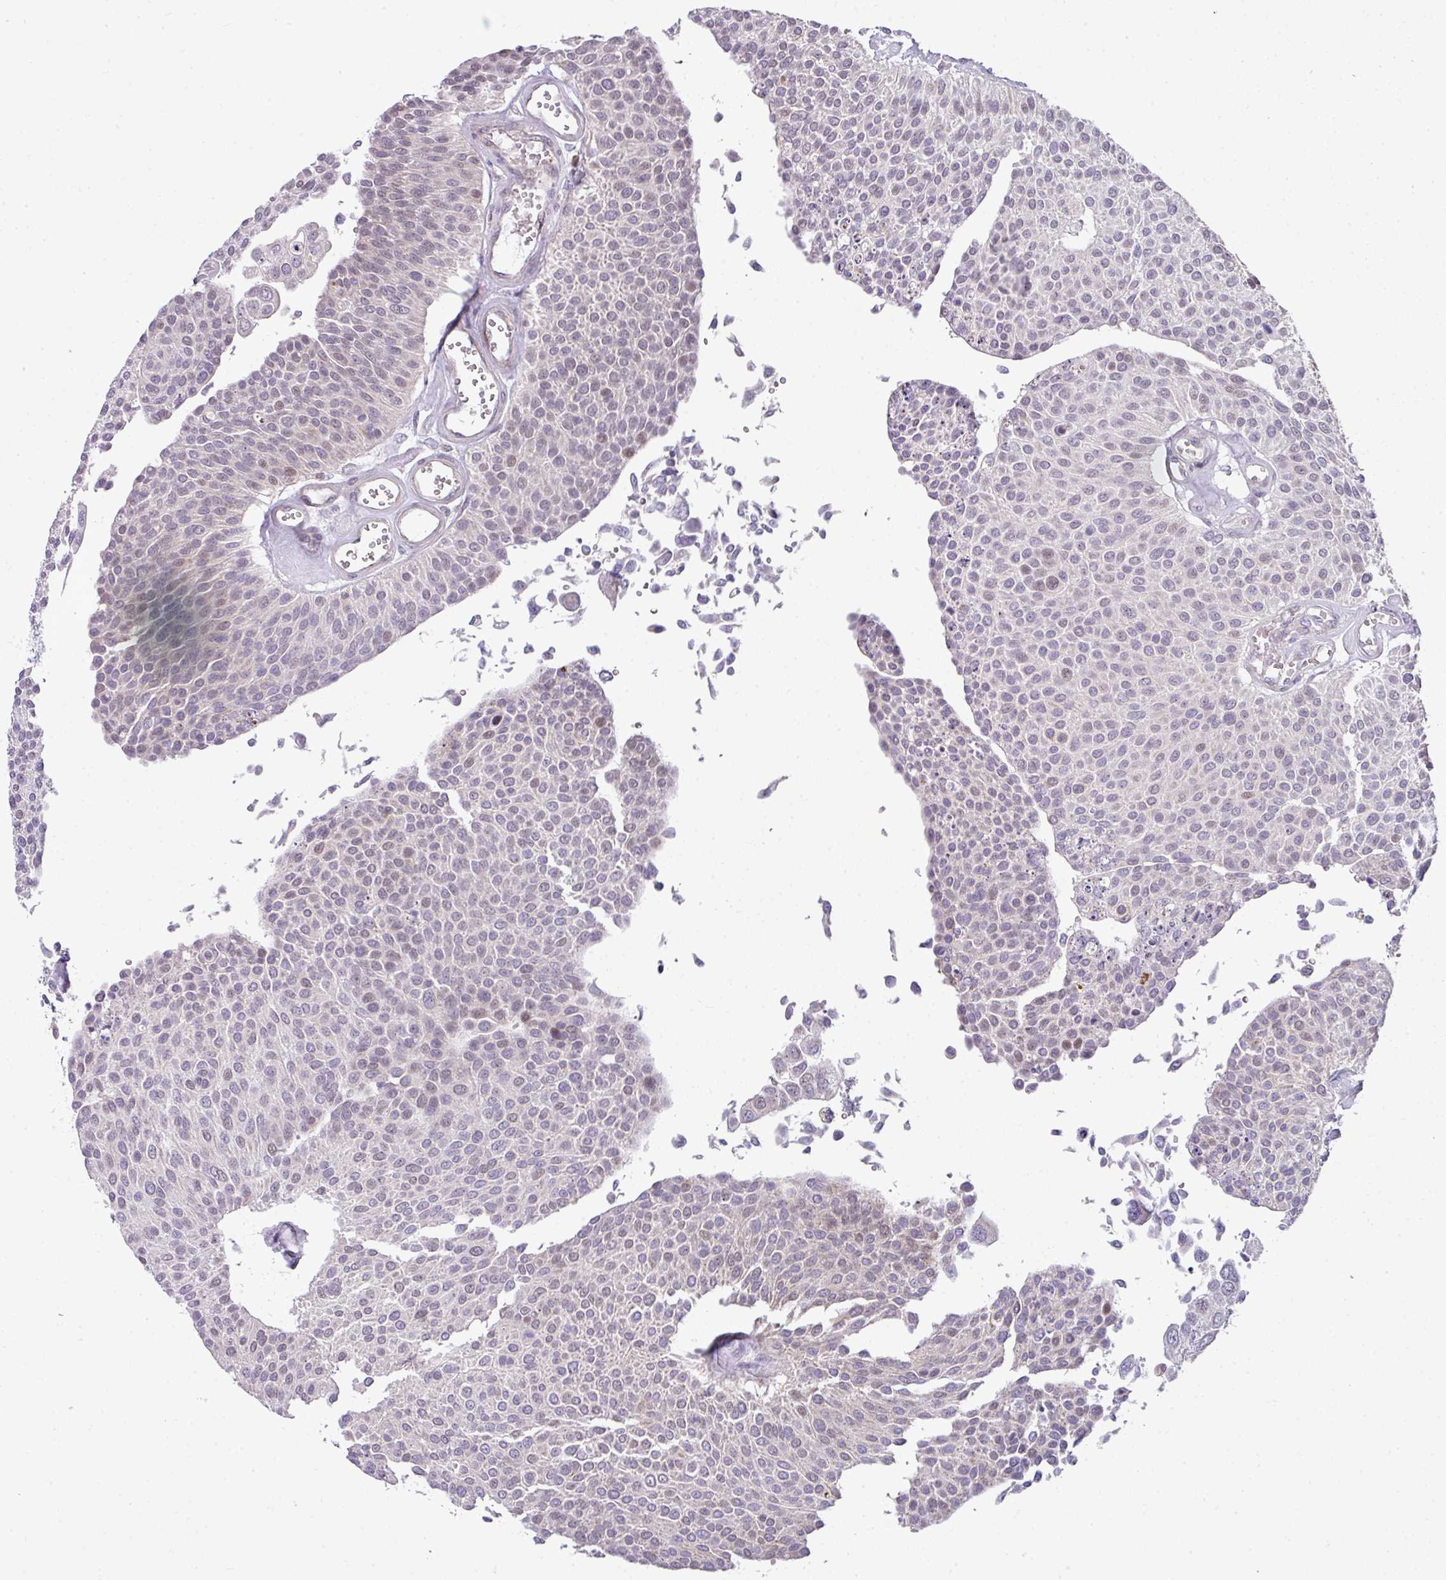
{"staining": {"intensity": "negative", "quantity": "none", "location": "none"}, "tissue": "urothelial cancer", "cell_type": "Tumor cells", "image_type": "cancer", "snomed": [{"axis": "morphology", "description": "Urothelial carcinoma, NOS"}, {"axis": "topography", "description": "Urinary bladder"}], "caption": "IHC of human urothelial cancer demonstrates no staining in tumor cells.", "gene": "STAT5A", "patient": {"sex": "male", "age": 55}}